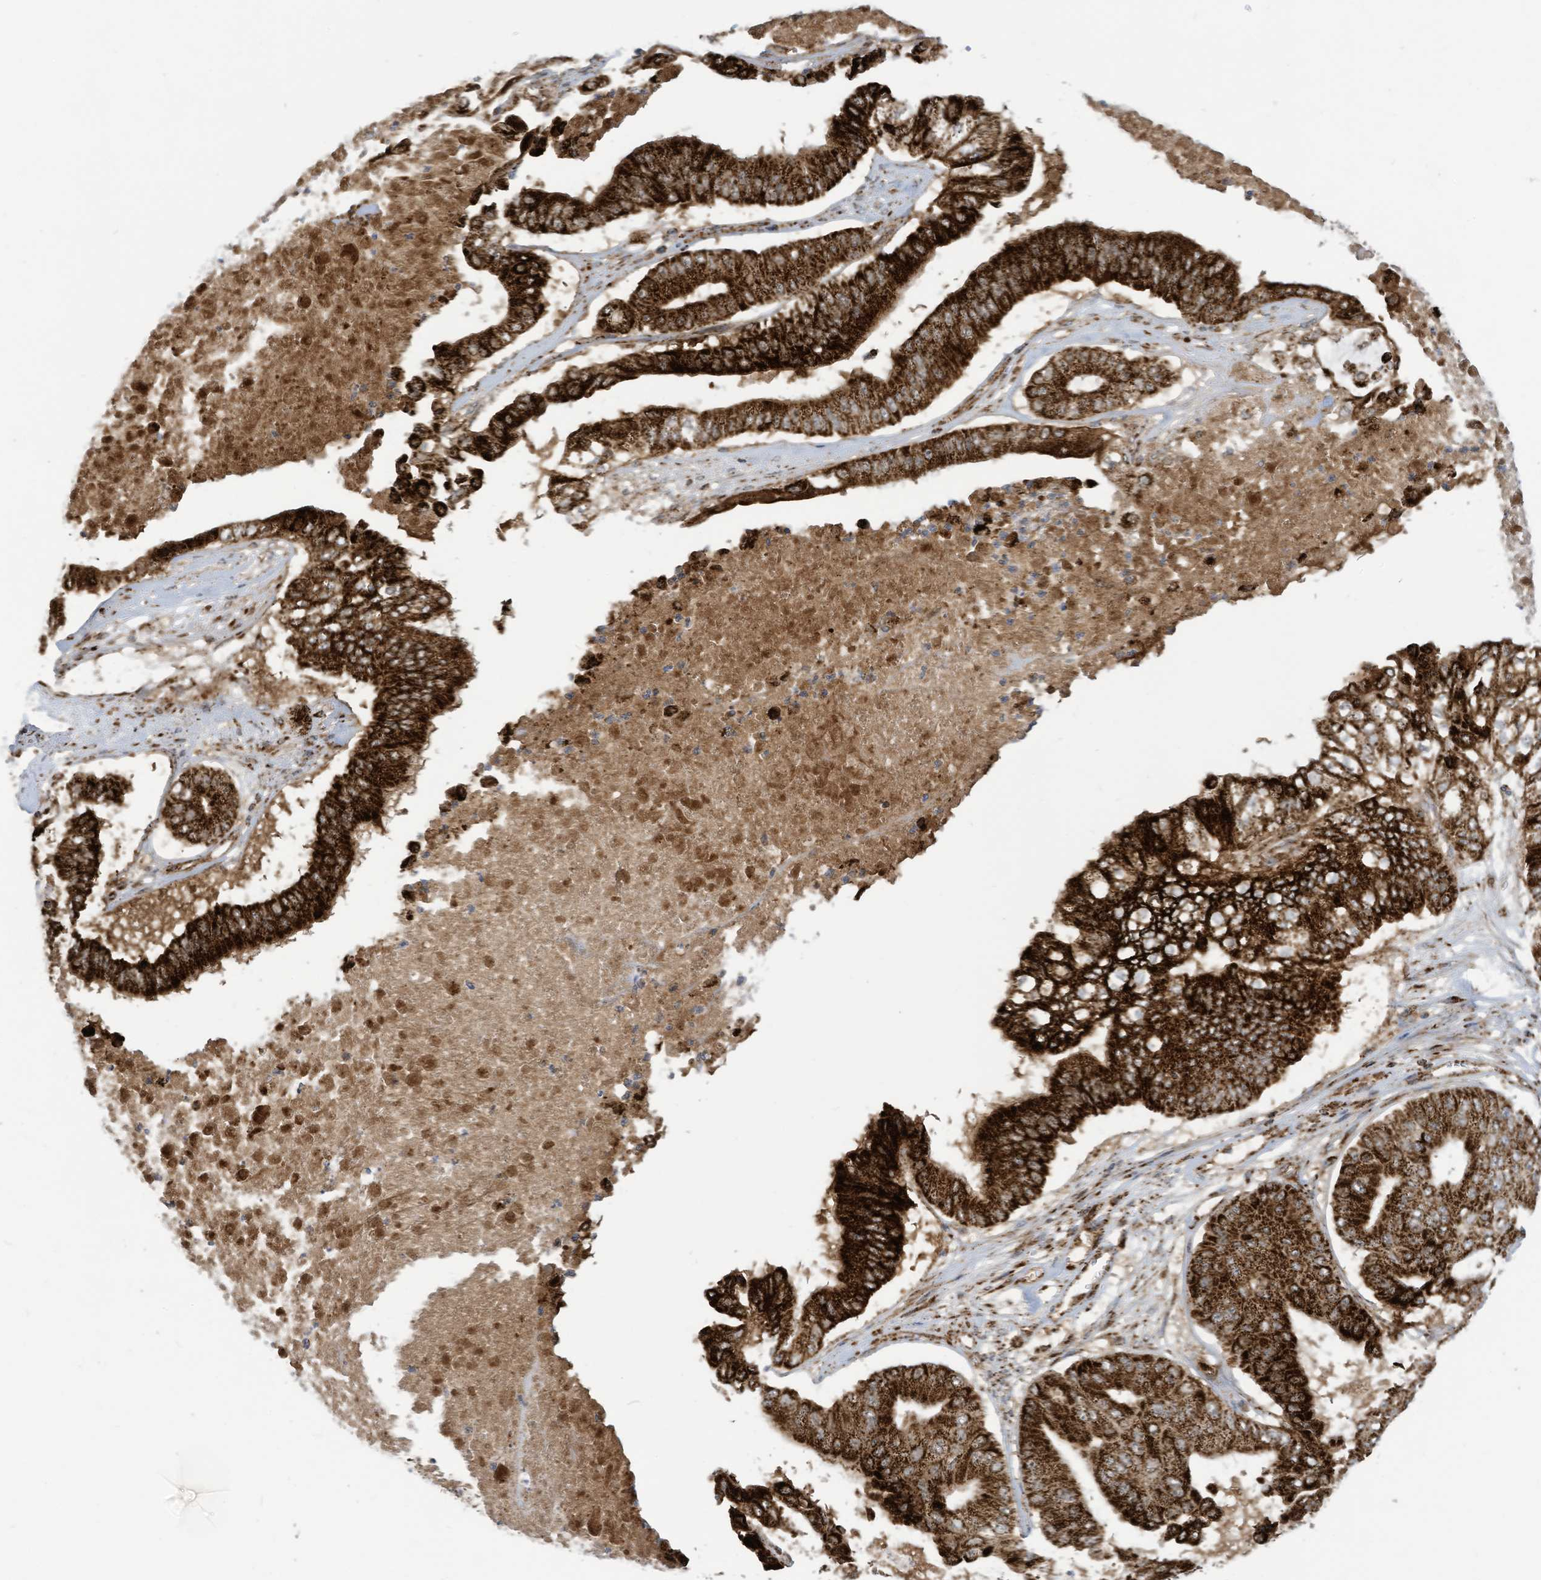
{"staining": {"intensity": "strong", "quantity": ">75%", "location": "cytoplasmic/membranous"}, "tissue": "pancreatic cancer", "cell_type": "Tumor cells", "image_type": "cancer", "snomed": [{"axis": "morphology", "description": "Adenocarcinoma, NOS"}, {"axis": "topography", "description": "Pancreas"}], "caption": "Pancreatic adenocarcinoma stained with immunohistochemistry demonstrates strong cytoplasmic/membranous expression in approximately >75% of tumor cells. Using DAB (3,3'-diaminobenzidine) (brown) and hematoxylin (blue) stains, captured at high magnification using brightfield microscopy.", "gene": "COX10", "patient": {"sex": "female", "age": 77}}